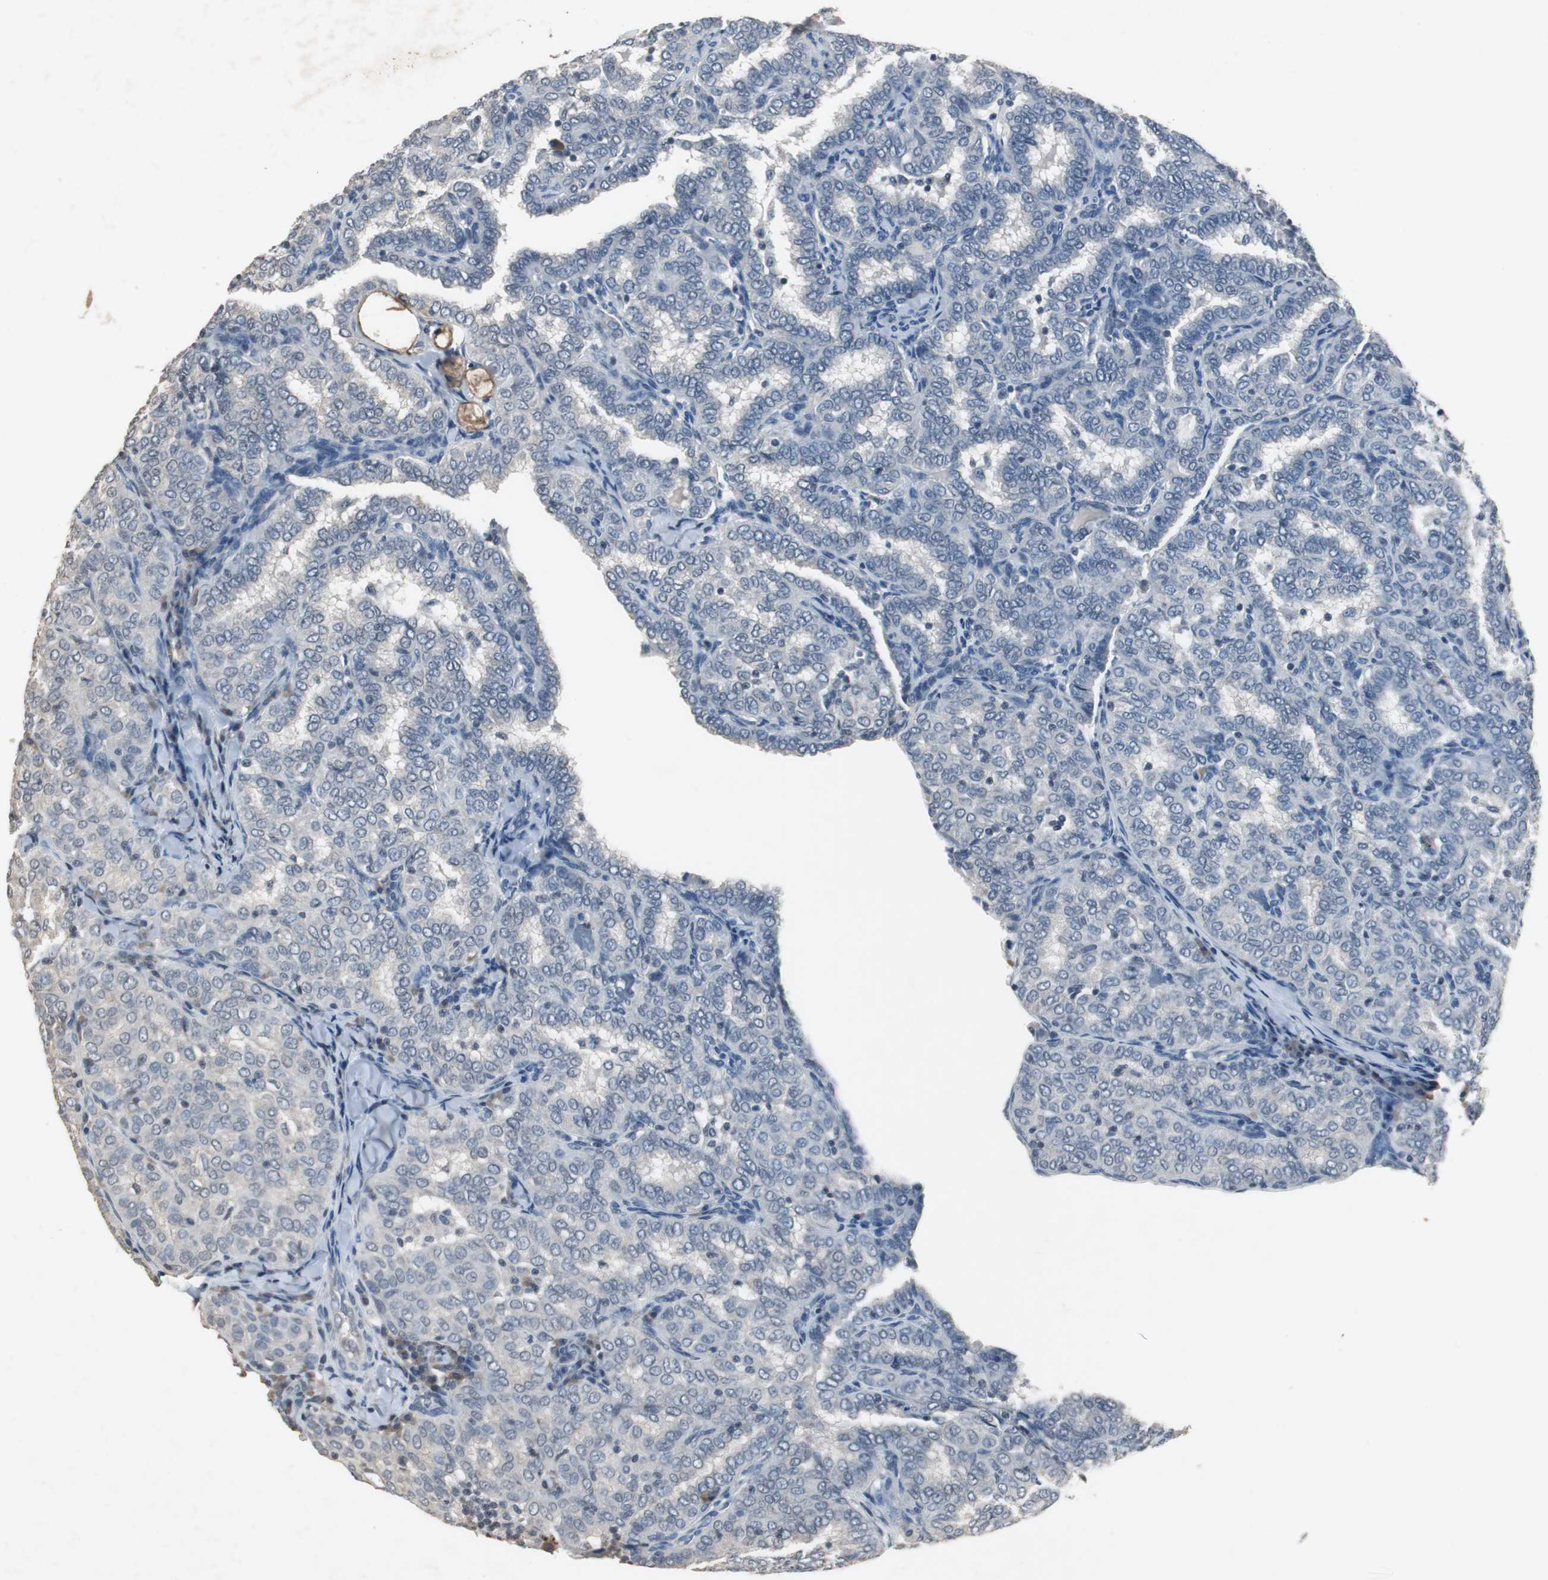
{"staining": {"intensity": "negative", "quantity": "none", "location": "none"}, "tissue": "thyroid cancer", "cell_type": "Tumor cells", "image_type": "cancer", "snomed": [{"axis": "morphology", "description": "Papillary adenocarcinoma, NOS"}, {"axis": "topography", "description": "Thyroid gland"}], "caption": "Immunohistochemistry image of human thyroid cancer stained for a protein (brown), which shows no staining in tumor cells. (Immunohistochemistry (ihc), brightfield microscopy, high magnification).", "gene": "ADNP2", "patient": {"sex": "female", "age": 30}}